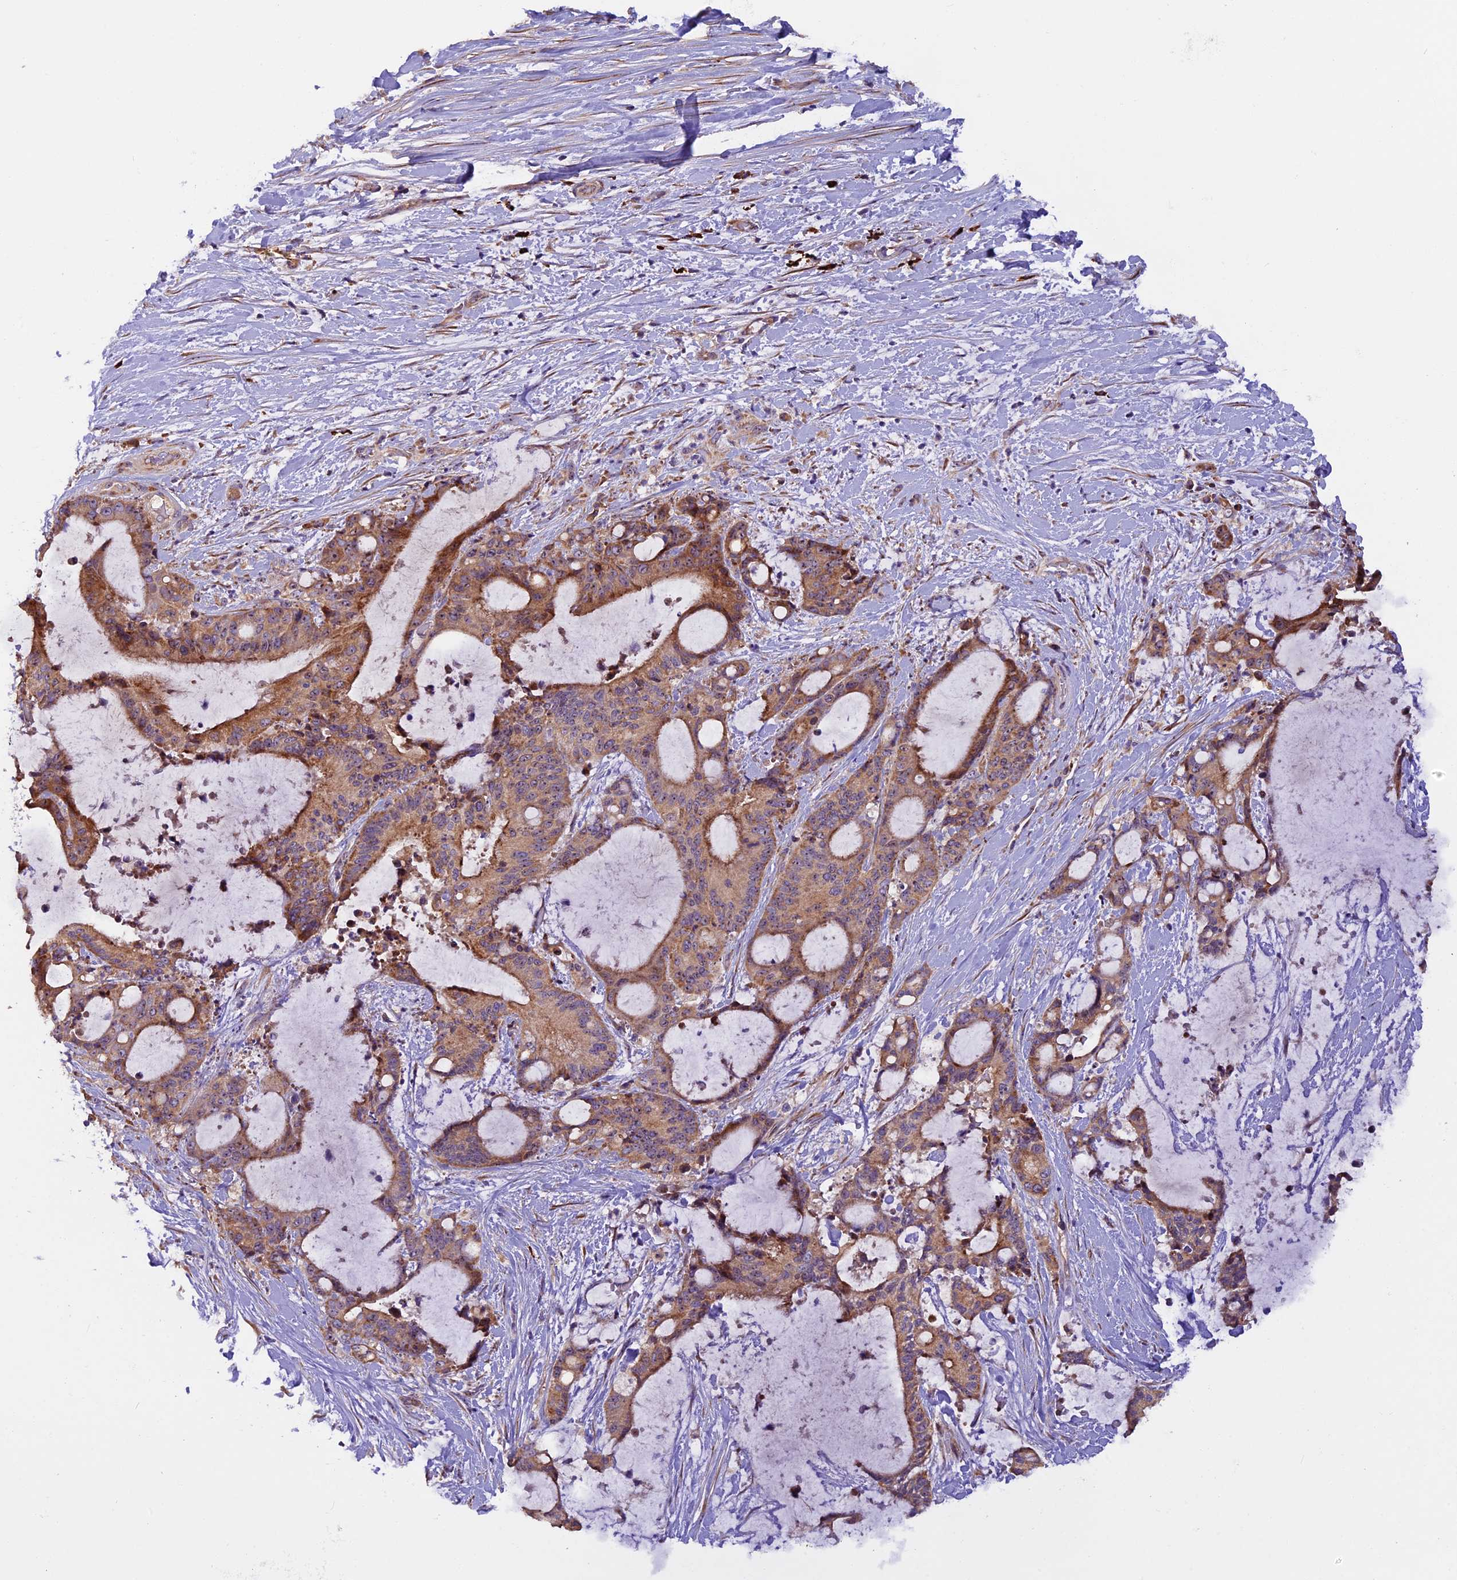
{"staining": {"intensity": "moderate", "quantity": ">75%", "location": "cytoplasmic/membranous"}, "tissue": "liver cancer", "cell_type": "Tumor cells", "image_type": "cancer", "snomed": [{"axis": "morphology", "description": "Normal tissue, NOS"}, {"axis": "morphology", "description": "Cholangiocarcinoma"}, {"axis": "topography", "description": "Liver"}, {"axis": "topography", "description": "Peripheral nerve tissue"}], "caption": "Tumor cells exhibit medium levels of moderate cytoplasmic/membranous positivity in about >75% of cells in human liver cancer (cholangiocarcinoma).", "gene": "FRY", "patient": {"sex": "female", "age": 73}}